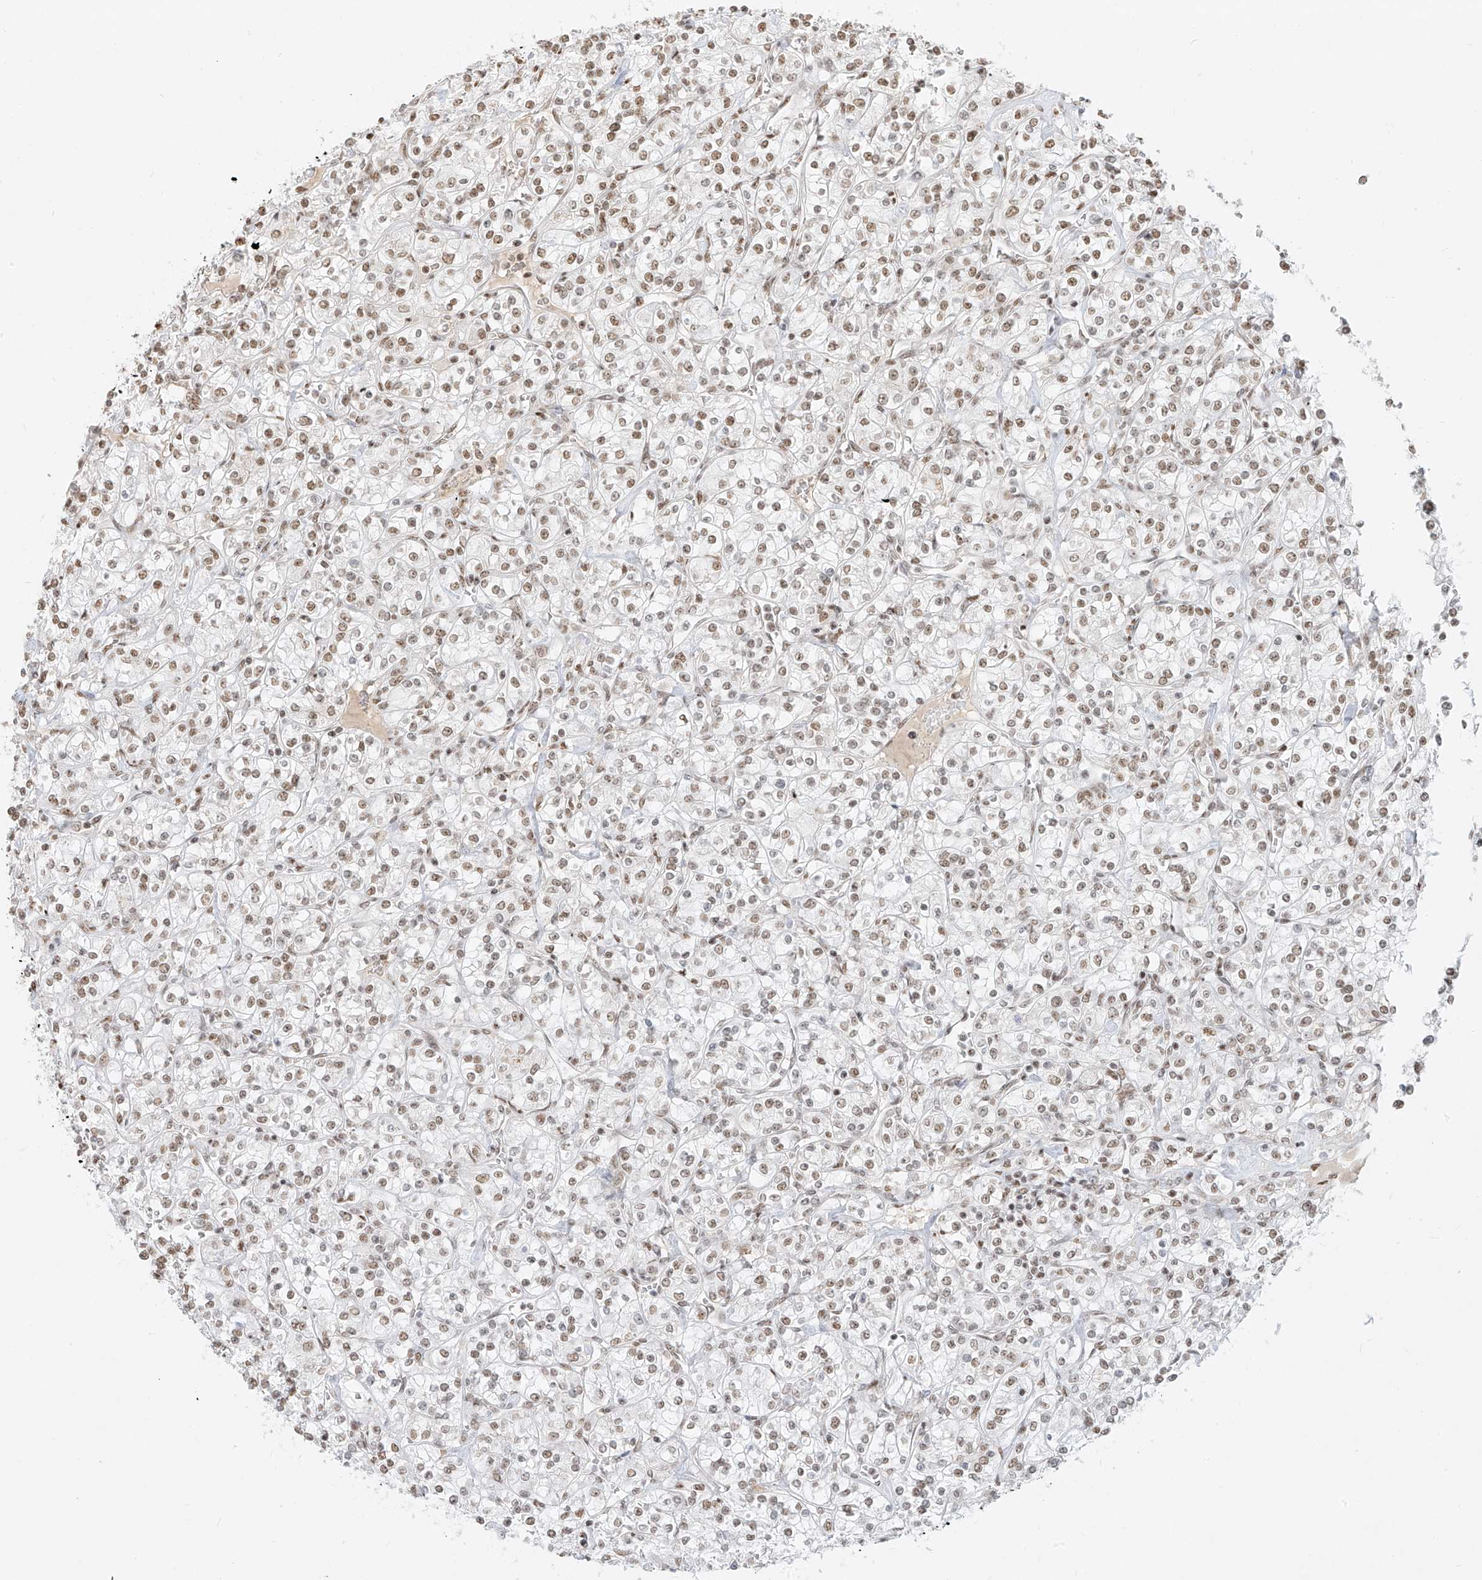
{"staining": {"intensity": "weak", "quantity": ">75%", "location": "nuclear"}, "tissue": "renal cancer", "cell_type": "Tumor cells", "image_type": "cancer", "snomed": [{"axis": "morphology", "description": "Adenocarcinoma, NOS"}, {"axis": "topography", "description": "Kidney"}], "caption": "An image of human adenocarcinoma (renal) stained for a protein demonstrates weak nuclear brown staining in tumor cells.", "gene": "NHSL1", "patient": {"sex": "male", "age": 77}}